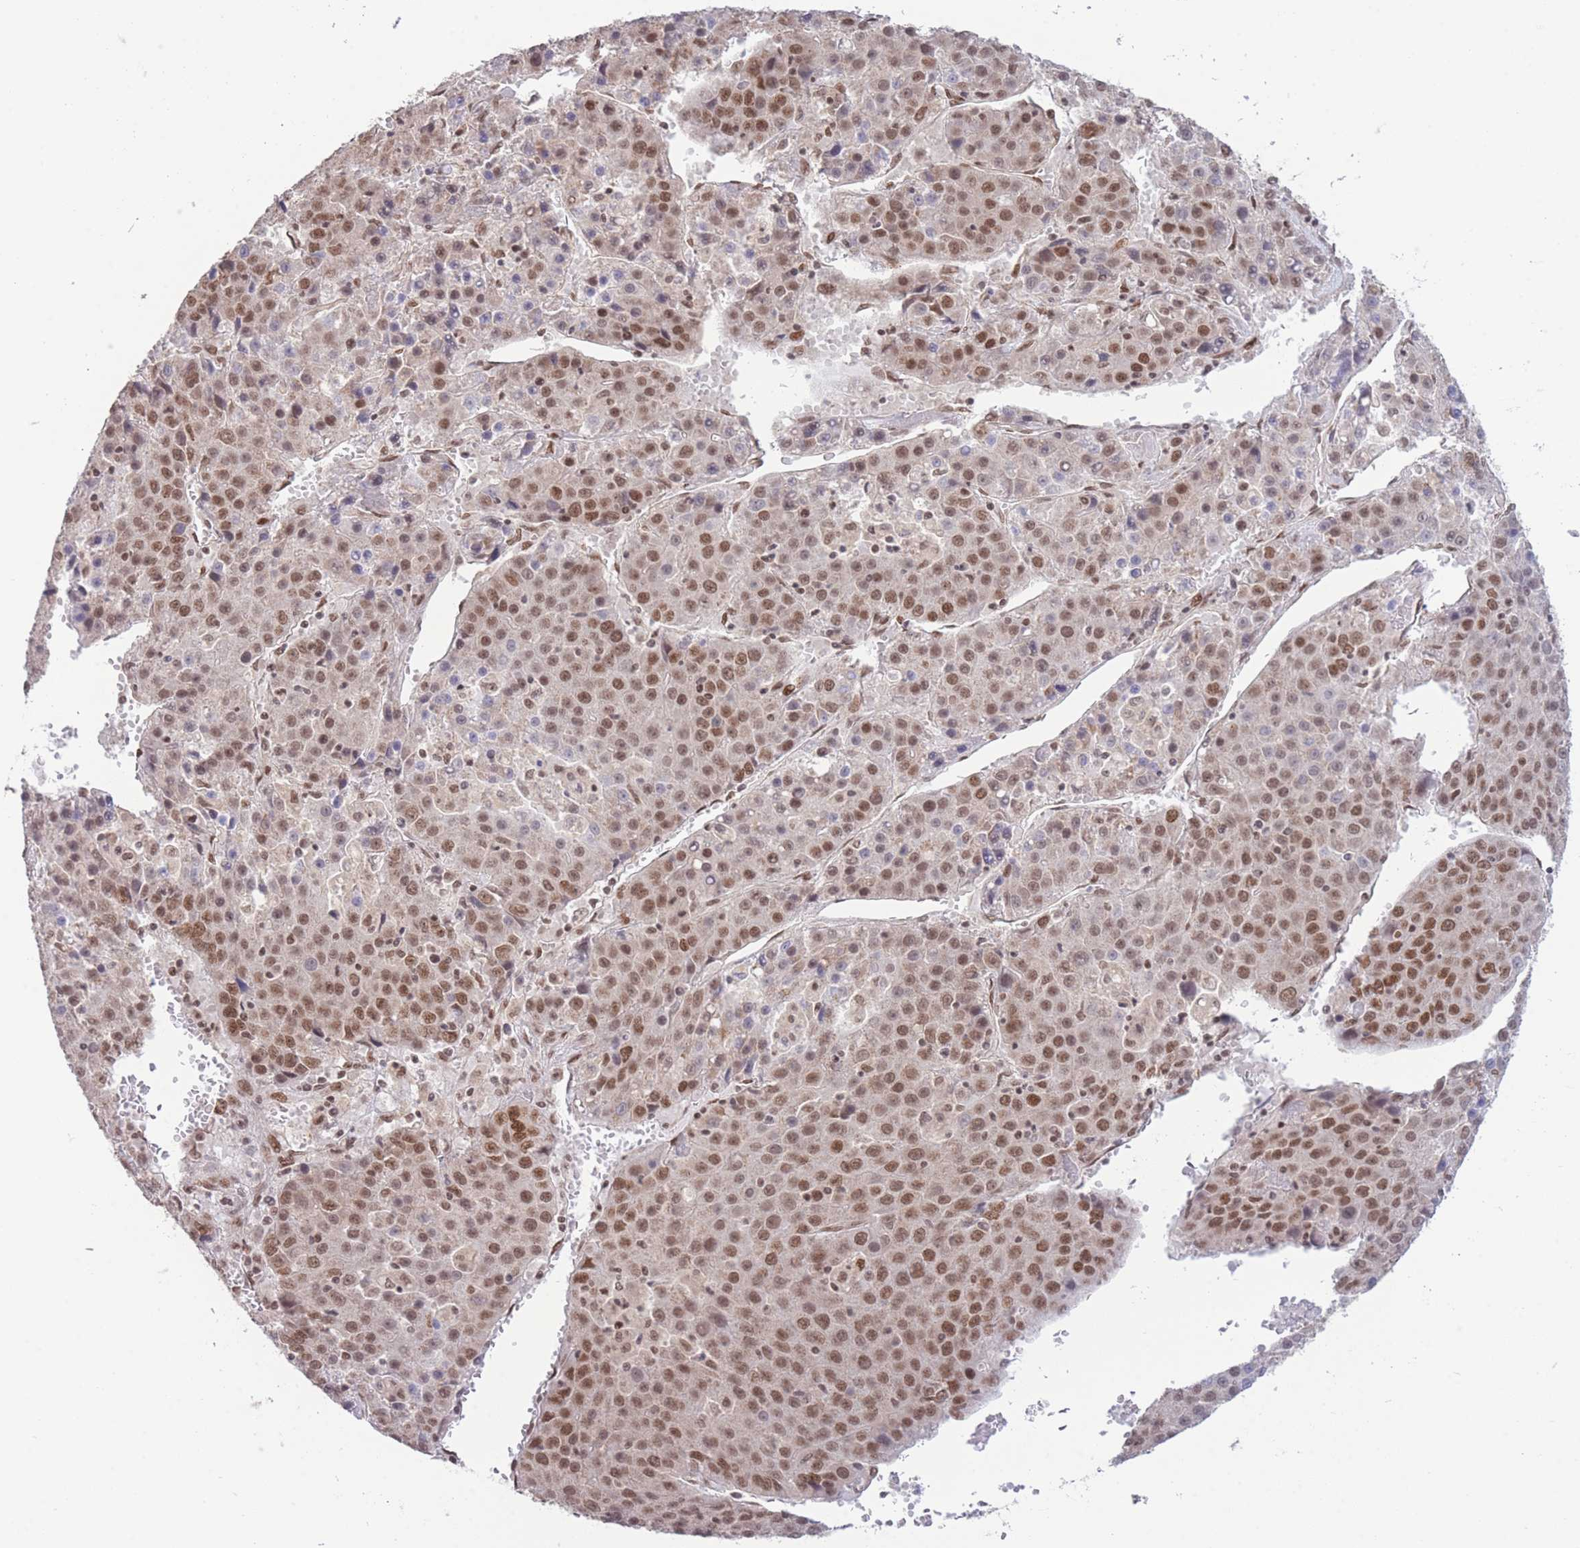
{"staining": {"intensity": "moderate", "quantity": ">75%", "location": "nuclear"}, "tissue": "liver cancer", "cell_type": "Tumor cells", "image_type": "cancer", "snomed": [{"axis": "morphology", "description": "Carcinoma, Hepatocellular, NOS"}, {"axis": "topography", "description": "Liver"}], "caption": "Human liver hepatocellular carcinoma stained for a protein (brown) reveals moderate nuclear positive expression in about >75% of tumor cells.", "gene": "CARD8", "patient": {"sex": "female", "age": 53}}